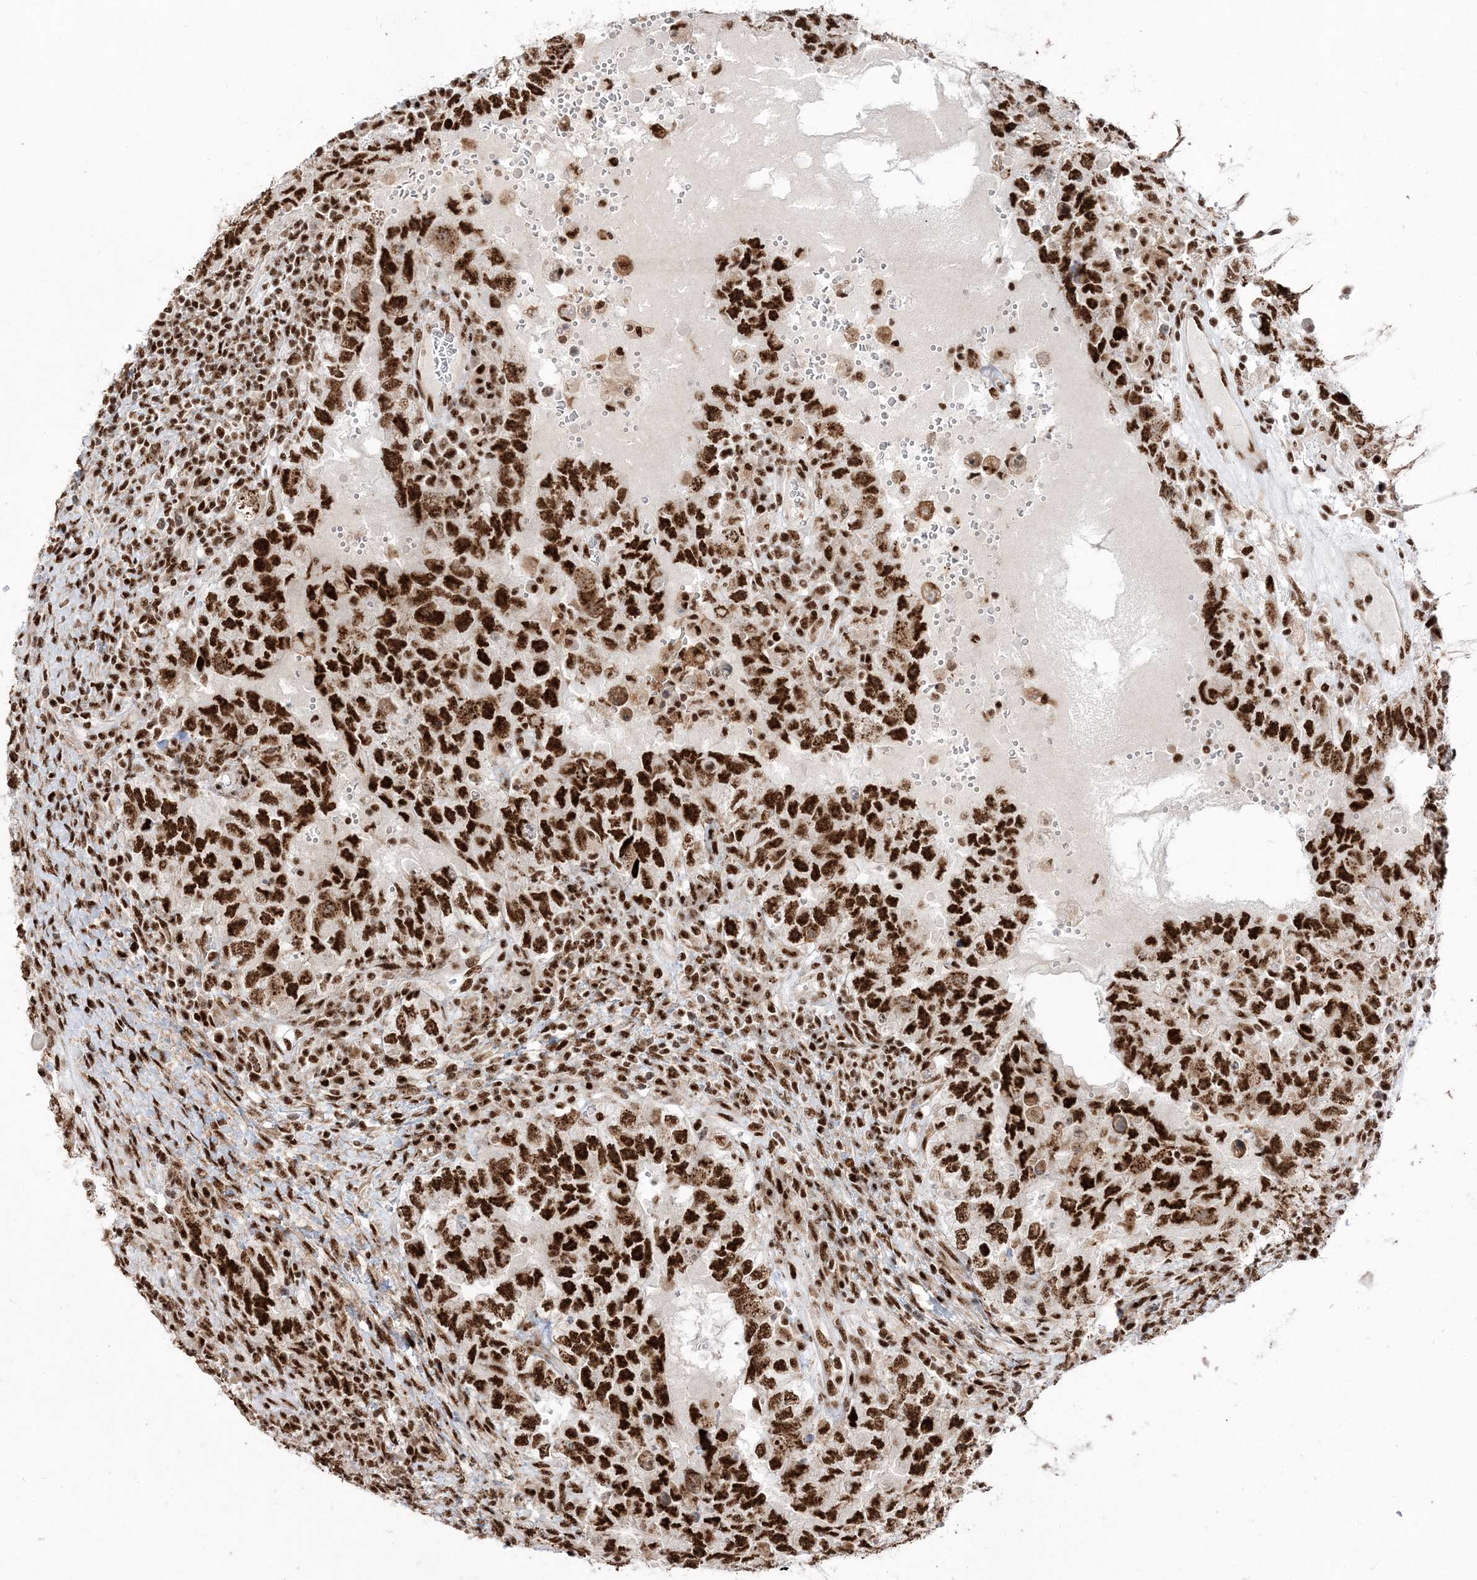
{"staining": {"intensity": "strong", "quantity": ">75%", "location": "nuclear"}, "tissue": "testis cancer", "cell_type": "Tumor cells", "image_type": "cancer", "snomed": [{"axis": "morphology", "description": "Carcinoma, Embryonal, NOS"}, {"axis": "topography", "description": "Testis"}], "caption": "Human testis cancer stained with a brown dye exhibits strong nuclear positive positivity in about >75% of tumor cells.", "gene": "RBM17", "patient": {"sex": "male", "age": 26}}